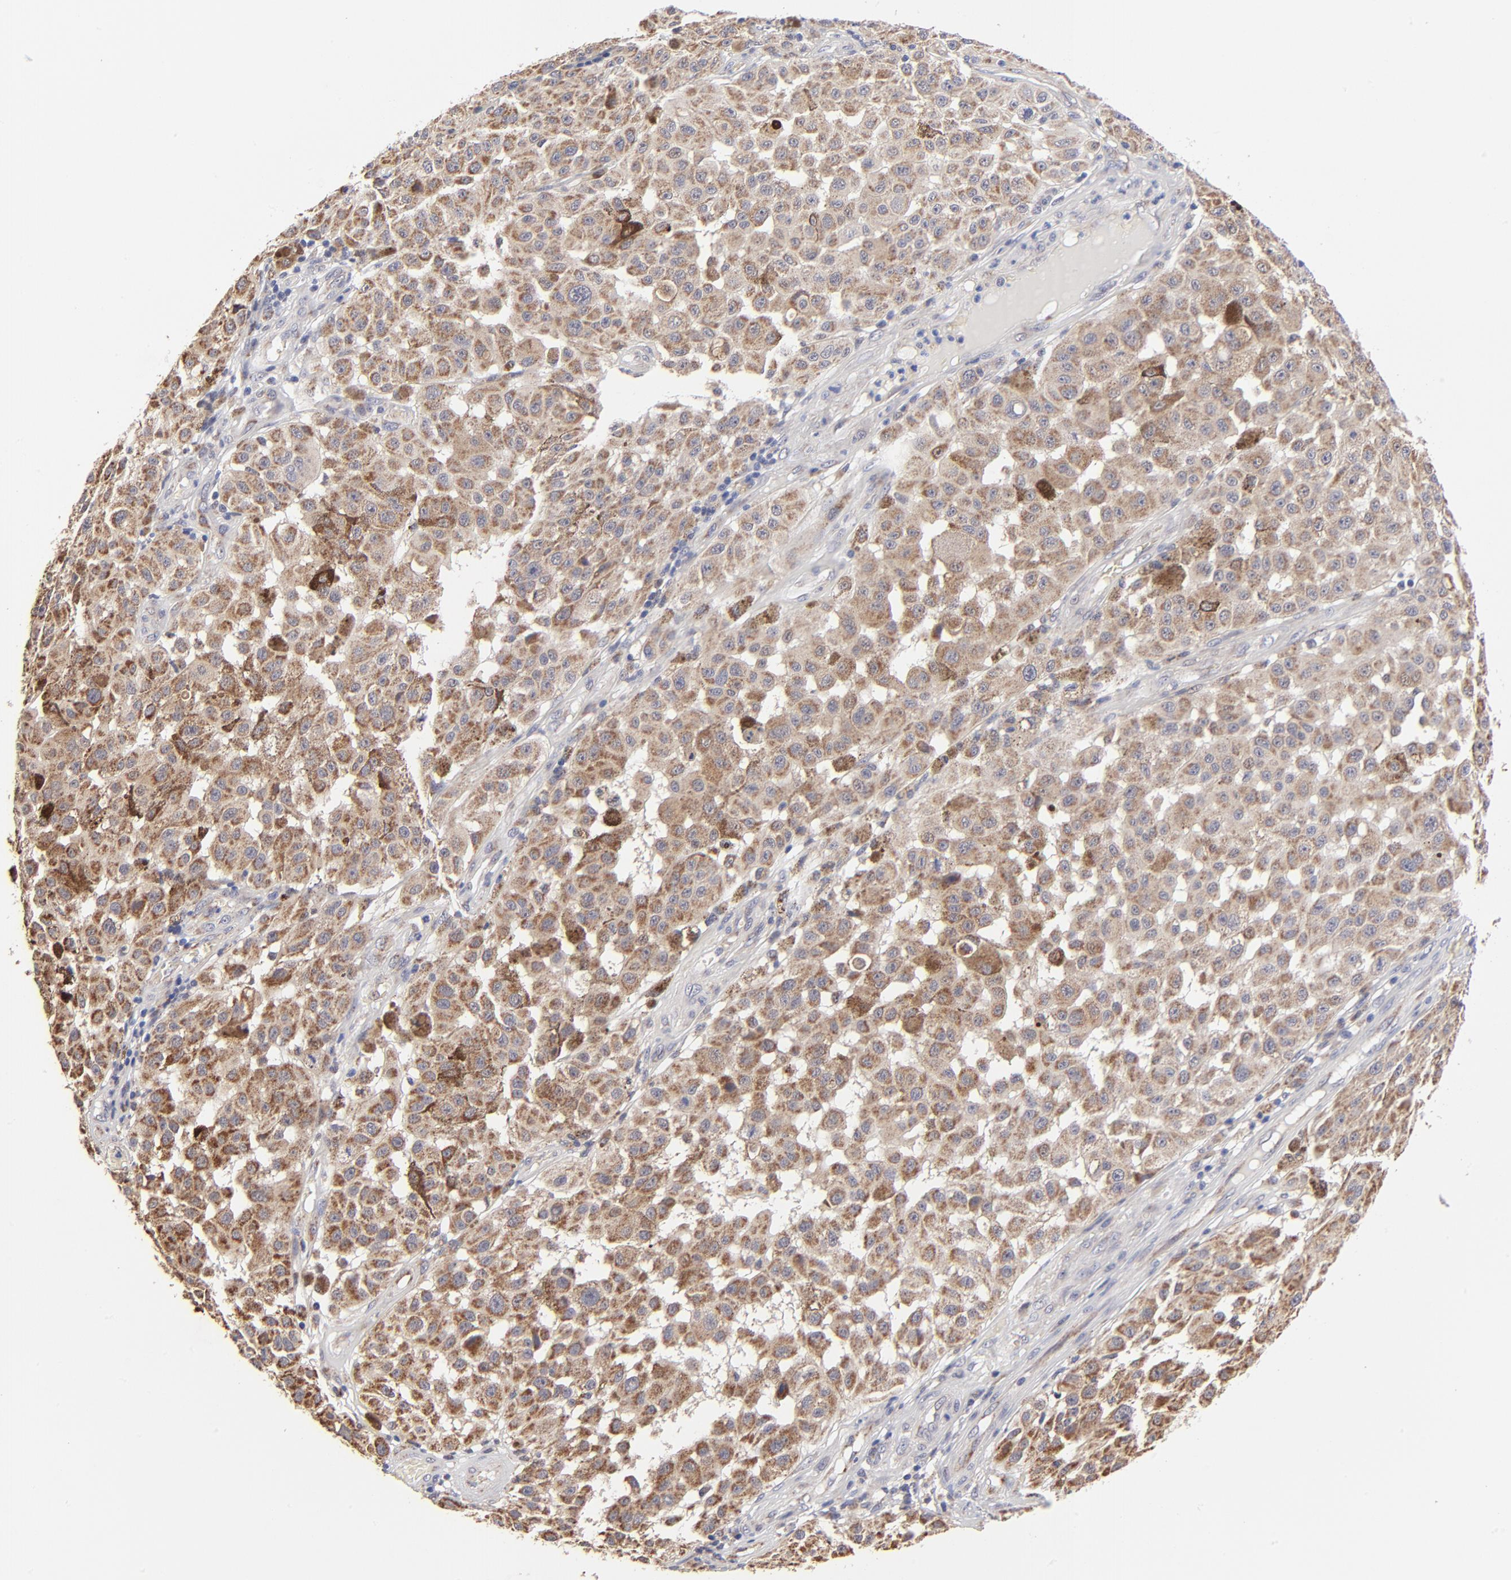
{"staining": {"intensity": "moderate", "quantity": ">75%", "location": "cytoplasmic/membranous"}, "tissue": "melanoma", "cell_type": "Tumor cells", "image_type": "cancer", "snomed": [{"axis": "morphology", "description": "Malignant melanoma, NOS"}, {"axis": "topography", "description": "Skin"}], "caption": "This histopathology image reveals immunohistochemistry (IHC) staining of melanoma, with medium moderate cytoplasmic/membranous positivity in approximately >75% of tumor cells.", "gene": "FBXL12", "patient": {"sex": "female", "age": 64}}